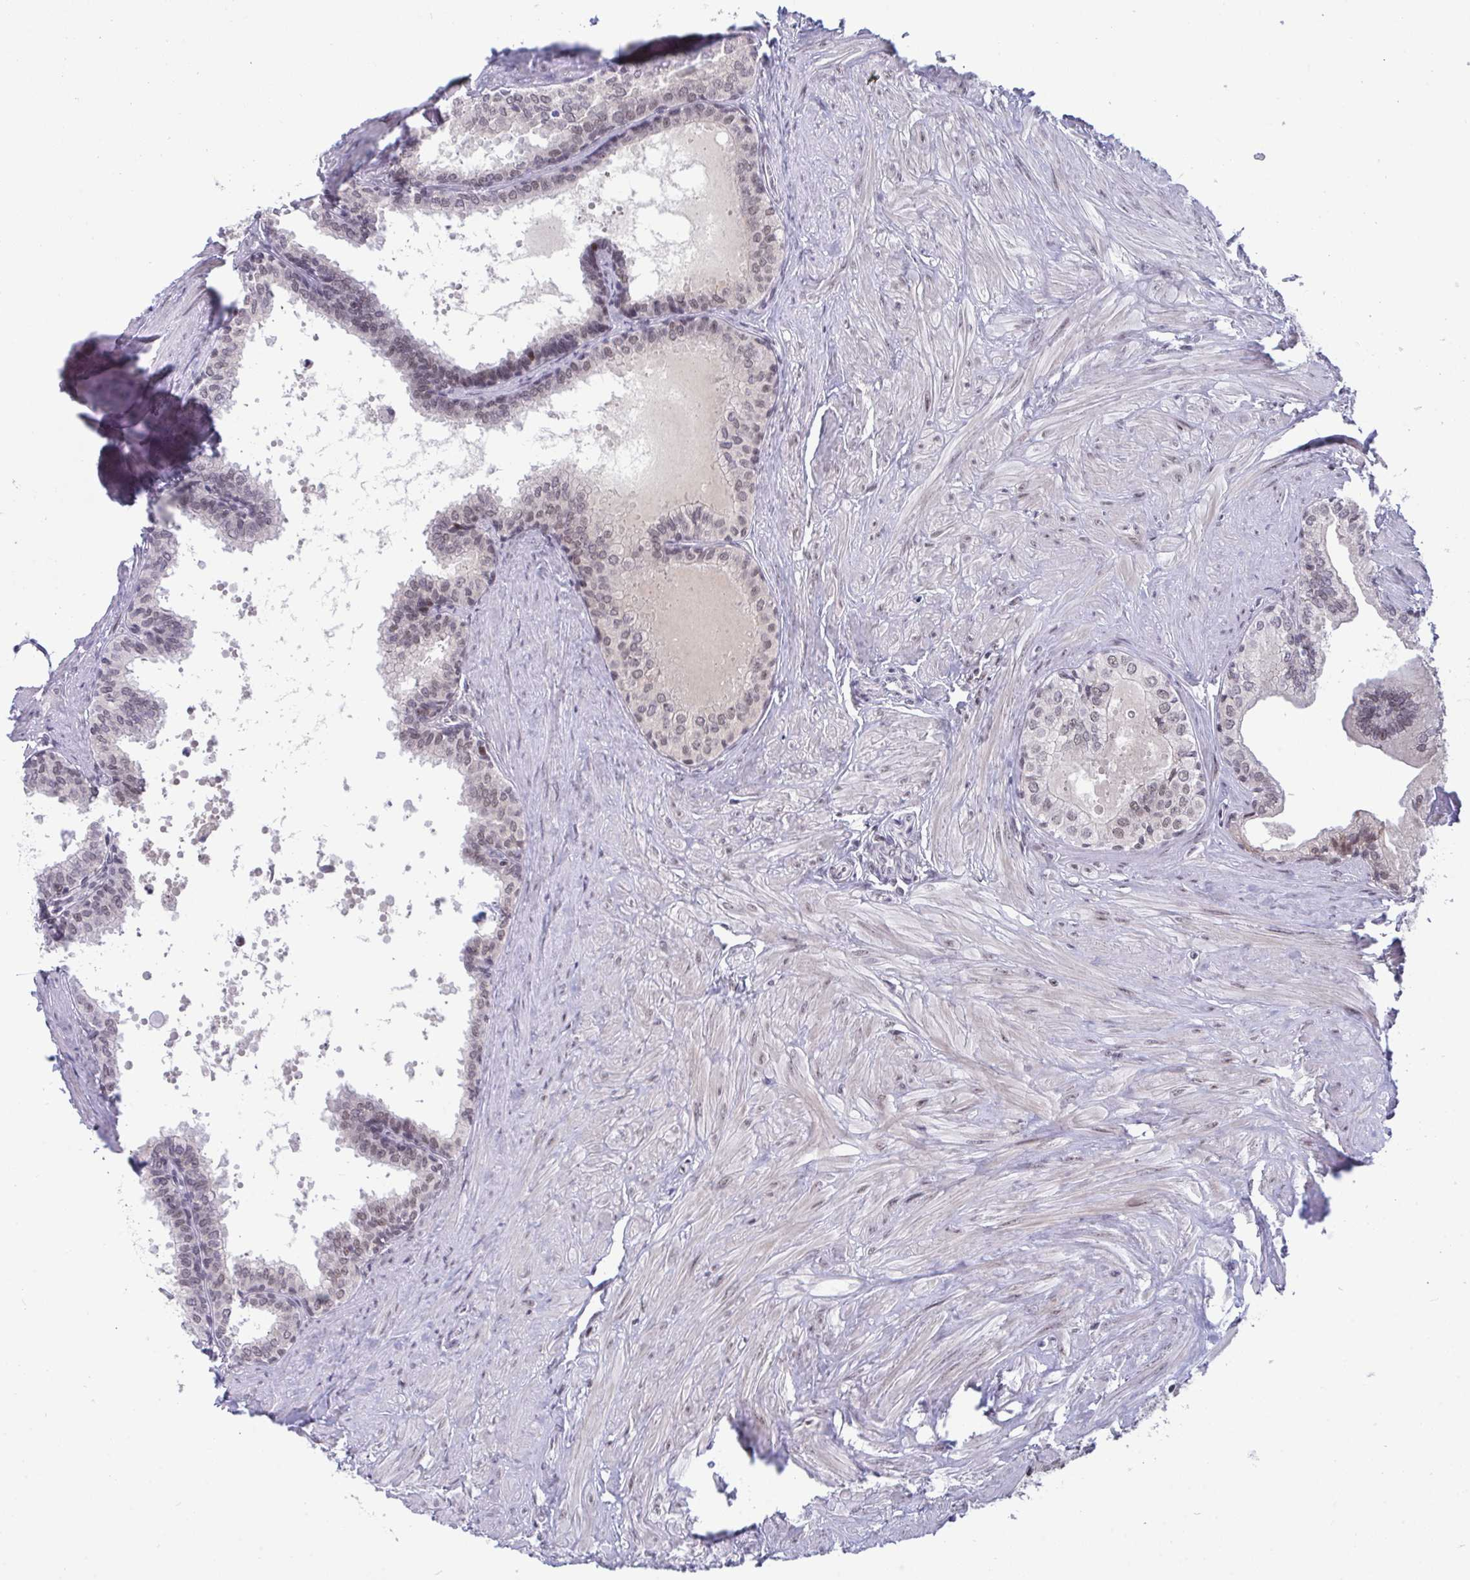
{"staining": {"intensity": "moderate", "quantity": "25%-75%", "location": "nuclear"}, "tissue": "prostate", "cell_type": "Glandular cells", "image_type": "normal", "snomed": [{"axis": "morphology", "description": "Normal tissue, NOS"}, {"axis": "topography", "description": "Prostate"}, {"axis": "topography", "description": "Peripheral nerve tissue"}], "caption": "Protein staining of benign prostate shows moderate nuclear staining in approximately 25%-75% of glandular cells. The protein is shown in brown color, while the nuclei are stained blue.", "gene": "WBP11", "patient": {"sex": "male", "age": 55}}